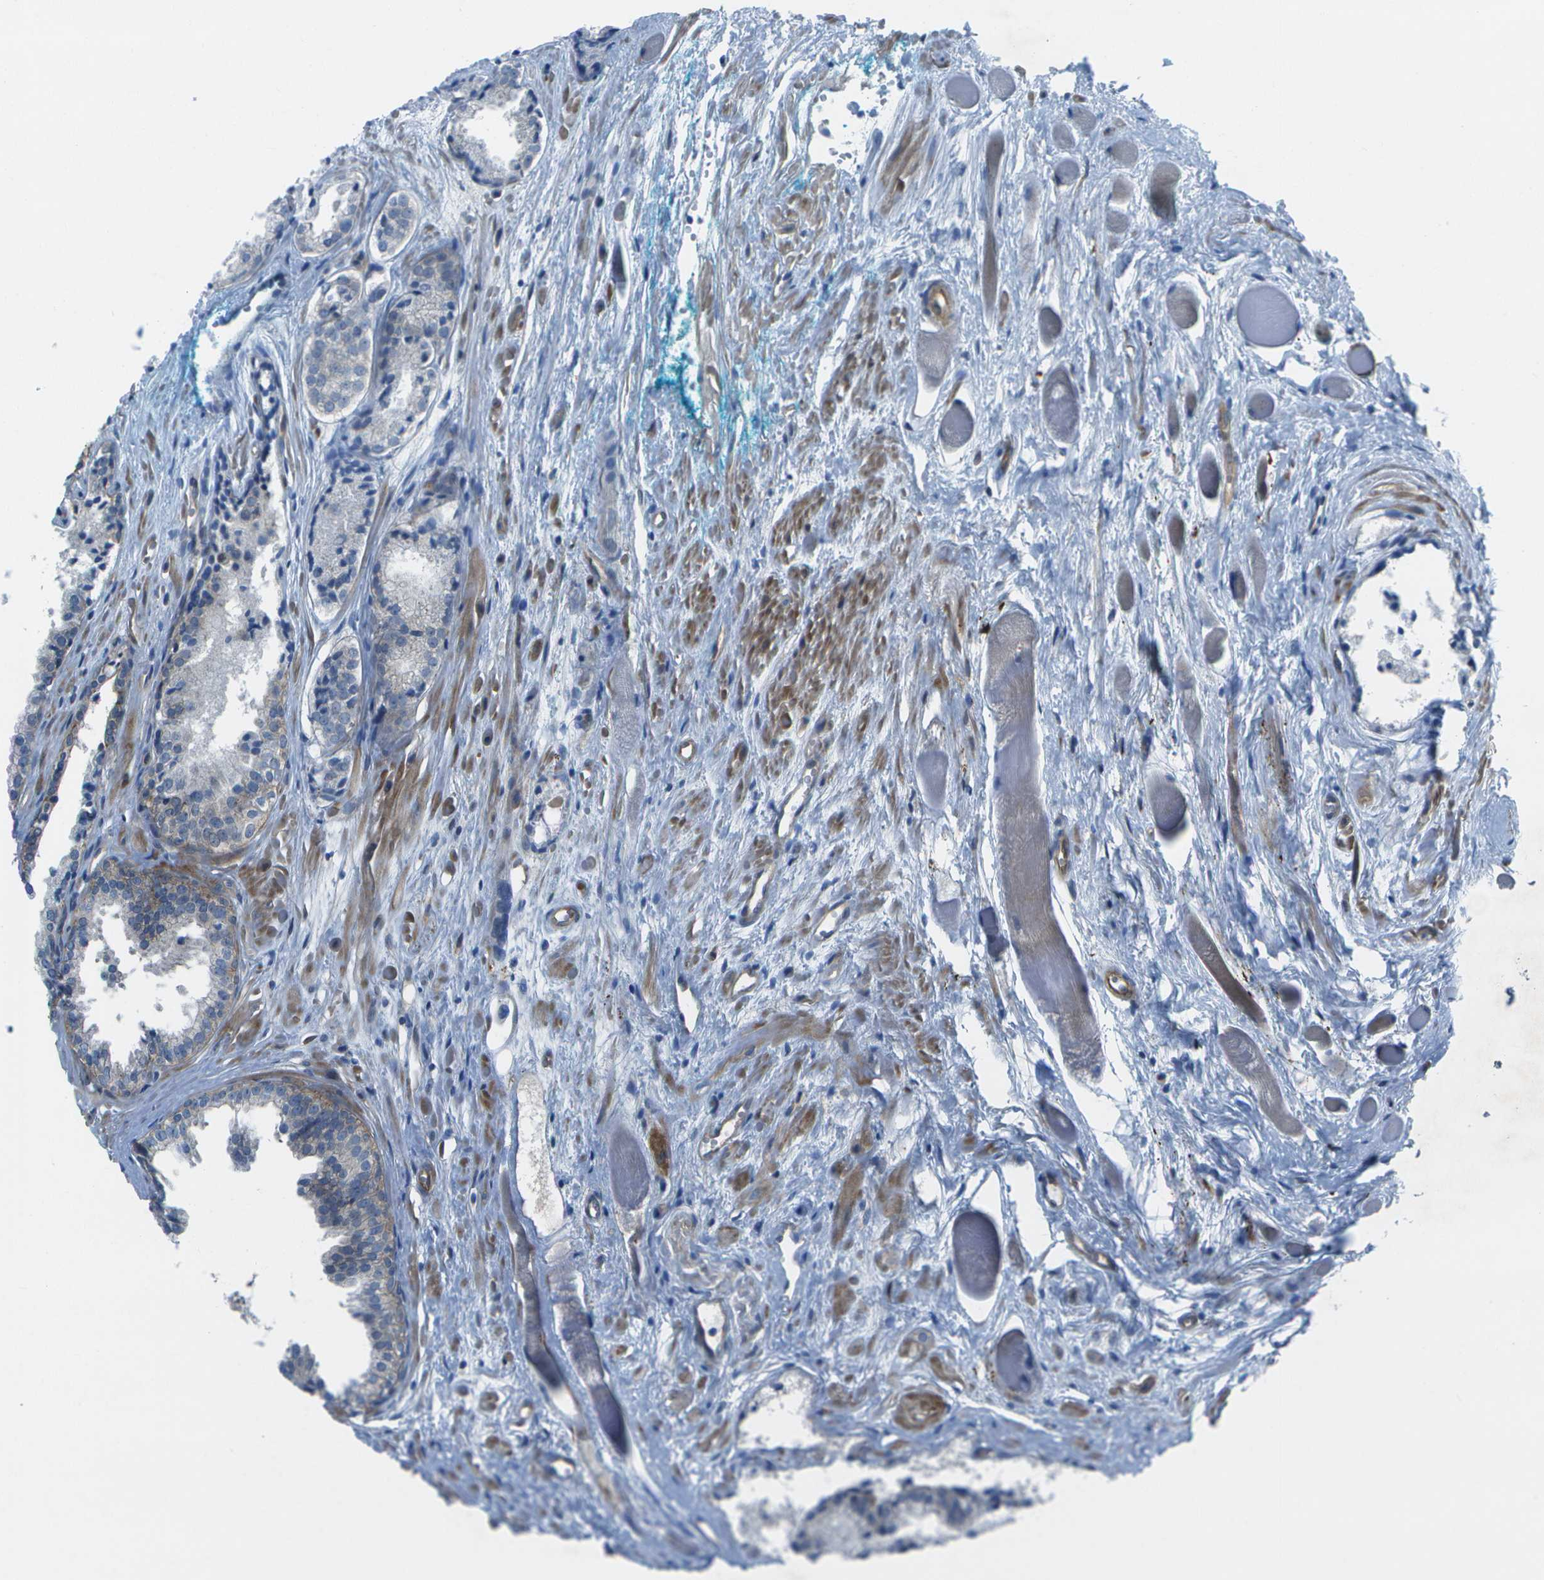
{"staining": {"intensity": "weak", "quantity": "<25%", "location": "cytoplasmic/membranous"}, "tissue": "prostate cancer", "cell_type": "Tumor cells", "image_type": "cancer", "snomed": [{"axis": "morphology", "description": "Adenocarcinoma, Low grade"}, {"axis": "topography", "description": "Prostate"}], "caption": "This is a histopathology image of immunohistochemistry staining of prostate cancer, which shows no positivity in tumor cells.", "gene": "SORBS3", "patient": {"sex": "male", "age": 53}}